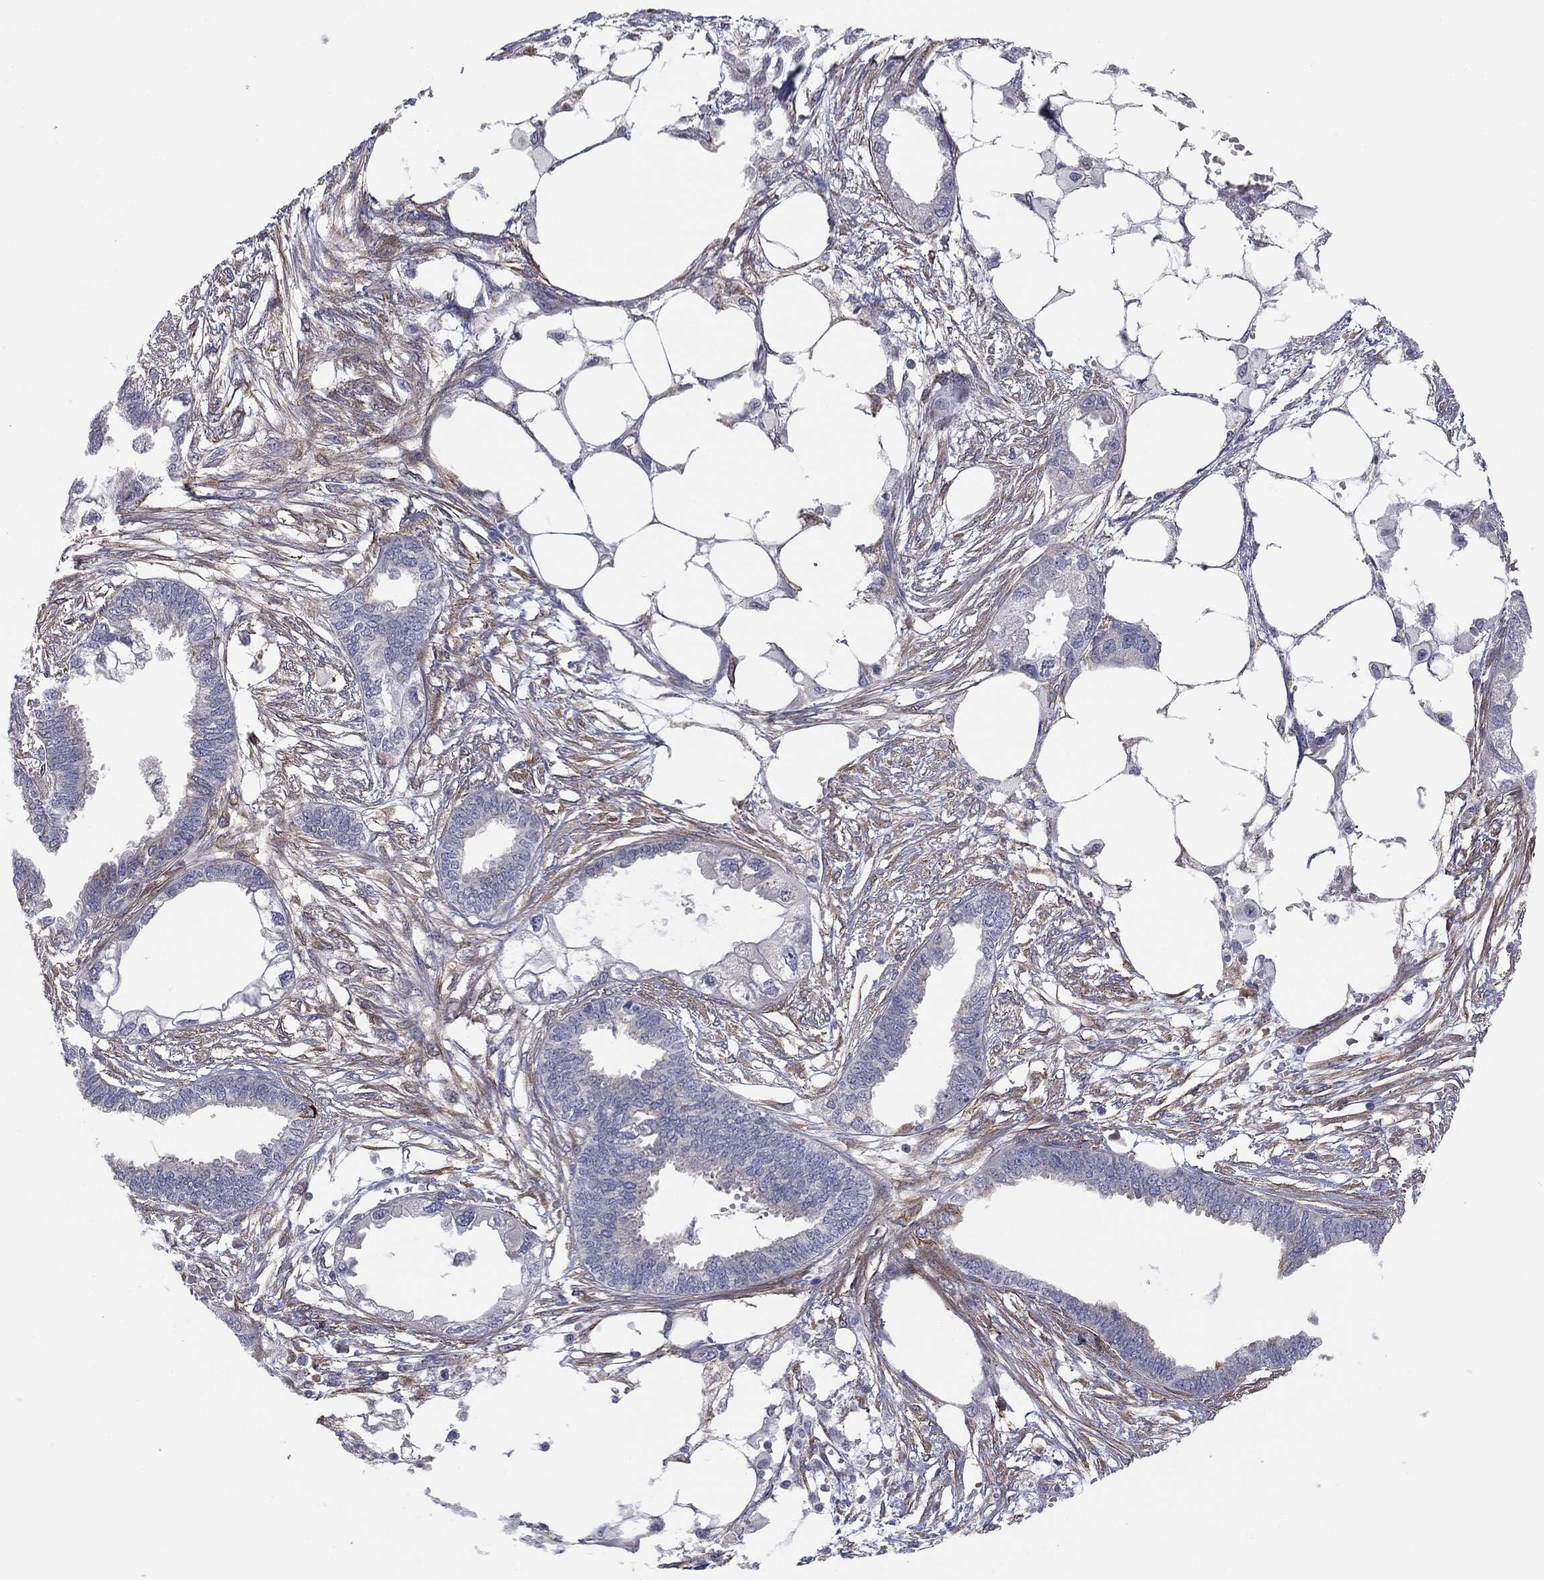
{"staining": {"intensity": "negative", "quantity": "none", "location": "none"}, "tissue": "endometrial cancer", "cell_type": "Tumor cells", "image_type": "cancer", "snomed": [{"axis": "morphology", "description": "Adenocarcinoma, NOS"}, {"axis": "morphology", "description": "Adenocarcinoma, metastatic, NOS"}, {"axis": "topography", "description": "Adipose tissue"}, {"axis": "topography", "description": "Endometrium"}], "caption": "Micrograph shows no protein expression in tumor cells of endometrial cancer tissue. (Stains: DAB immunohistochemistry with hematoxylin counter stain, Microscopy: brightfield microscopy at high magnification).", "gene": "KRT5", "patient": {"sex": "female", "age": 67}}